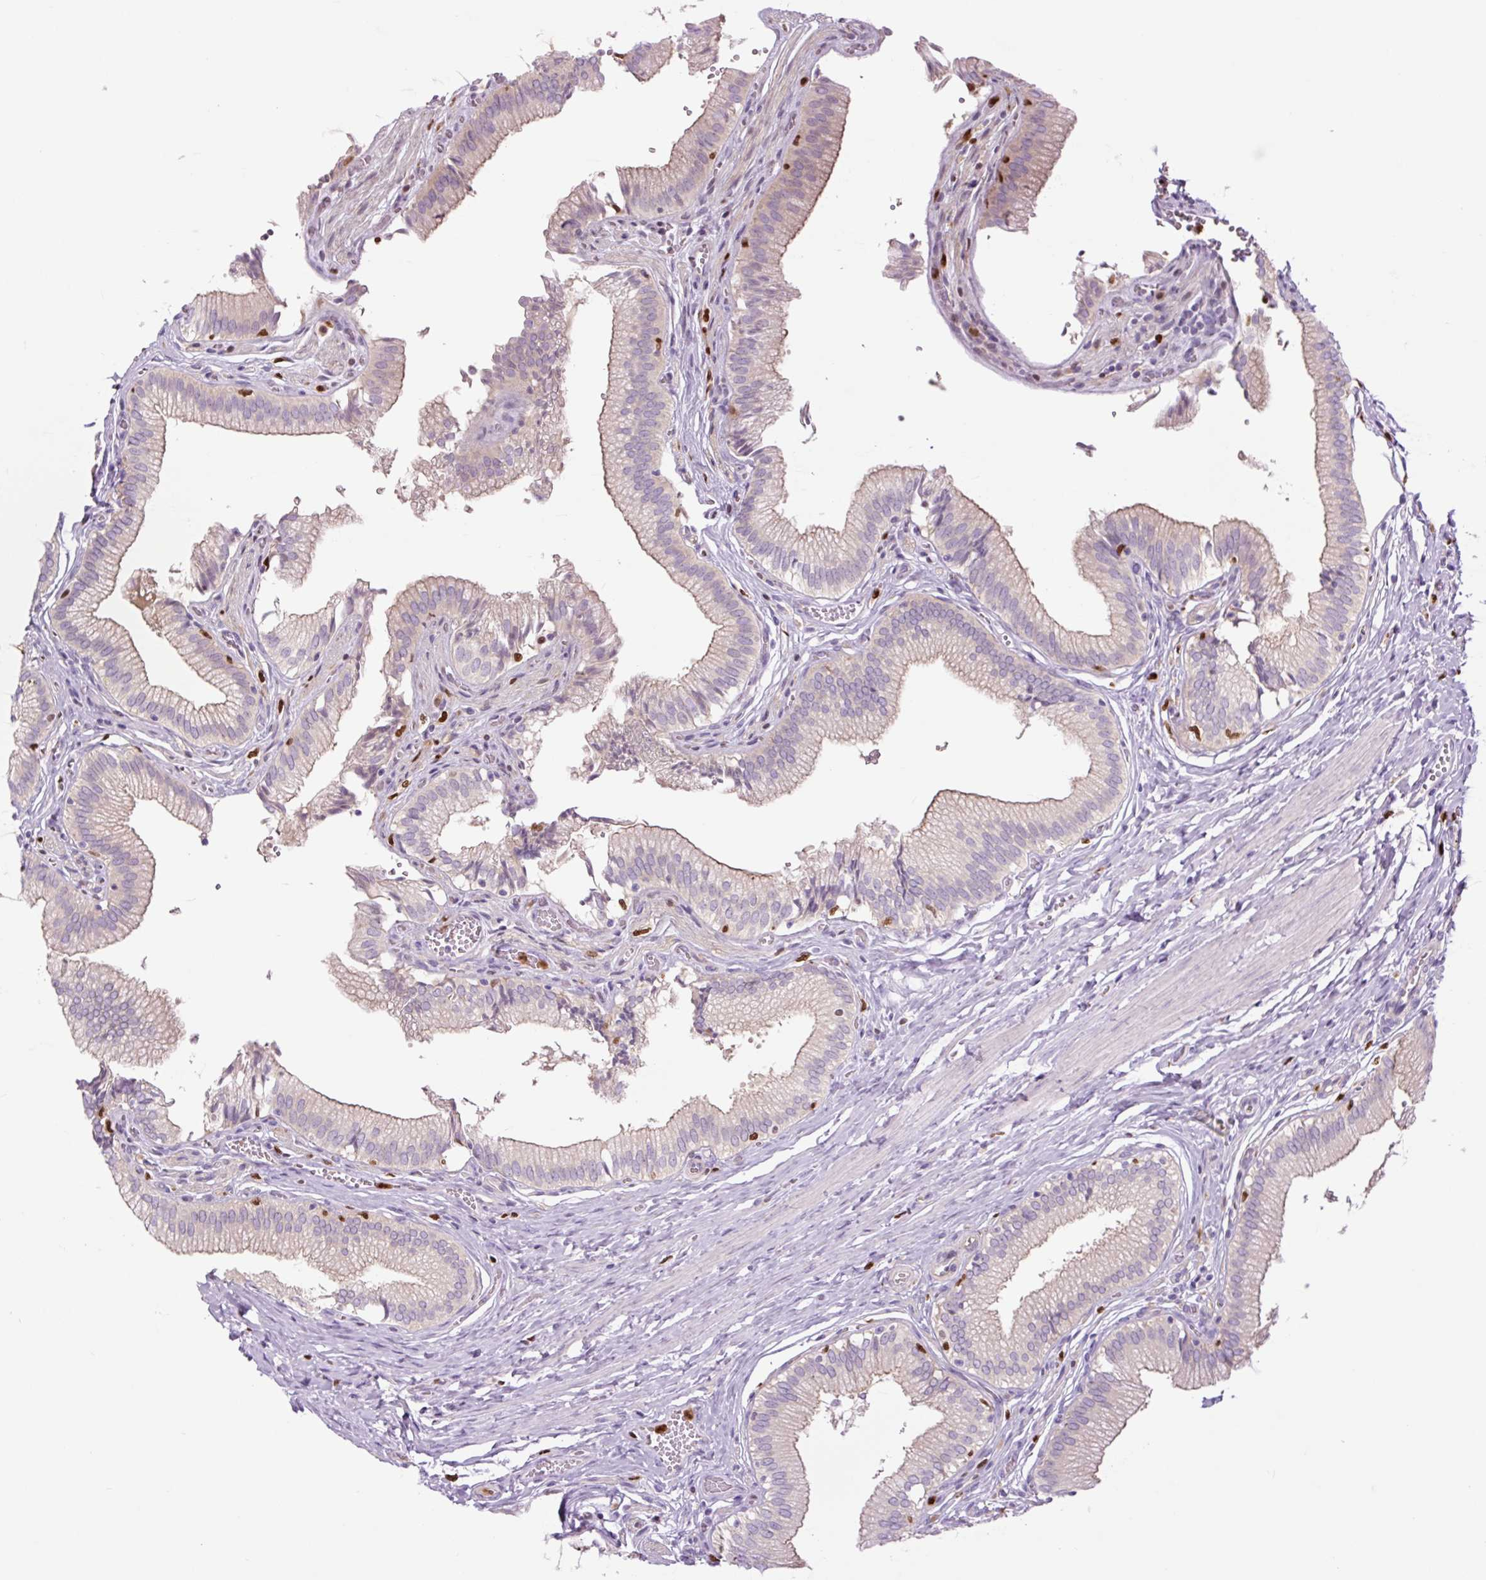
{"staining": {"intensity": "weak", "quantity": "25%-75%", "location": "cytoplasmic/membranous"}, "tissue": "gallbladder", "cell_type": "Glandular cells", "image_type": "normal", "snomed": [{"axis": "morphology", "description": "Normal tissue, NOS"}, {"axis": "topography", "description": "Gallbladder"}, {"axis": "topography", "description": "Peripheral nerve tissue"}], "caption": "Gallbladder stained with immunohistochemistry (IHC) exhibits weak cytoplasmic/membranous expression in about 25%-75% of glandular cells.", "gene": "SPI1", "patient": {"sex": "male", "age": 17}}